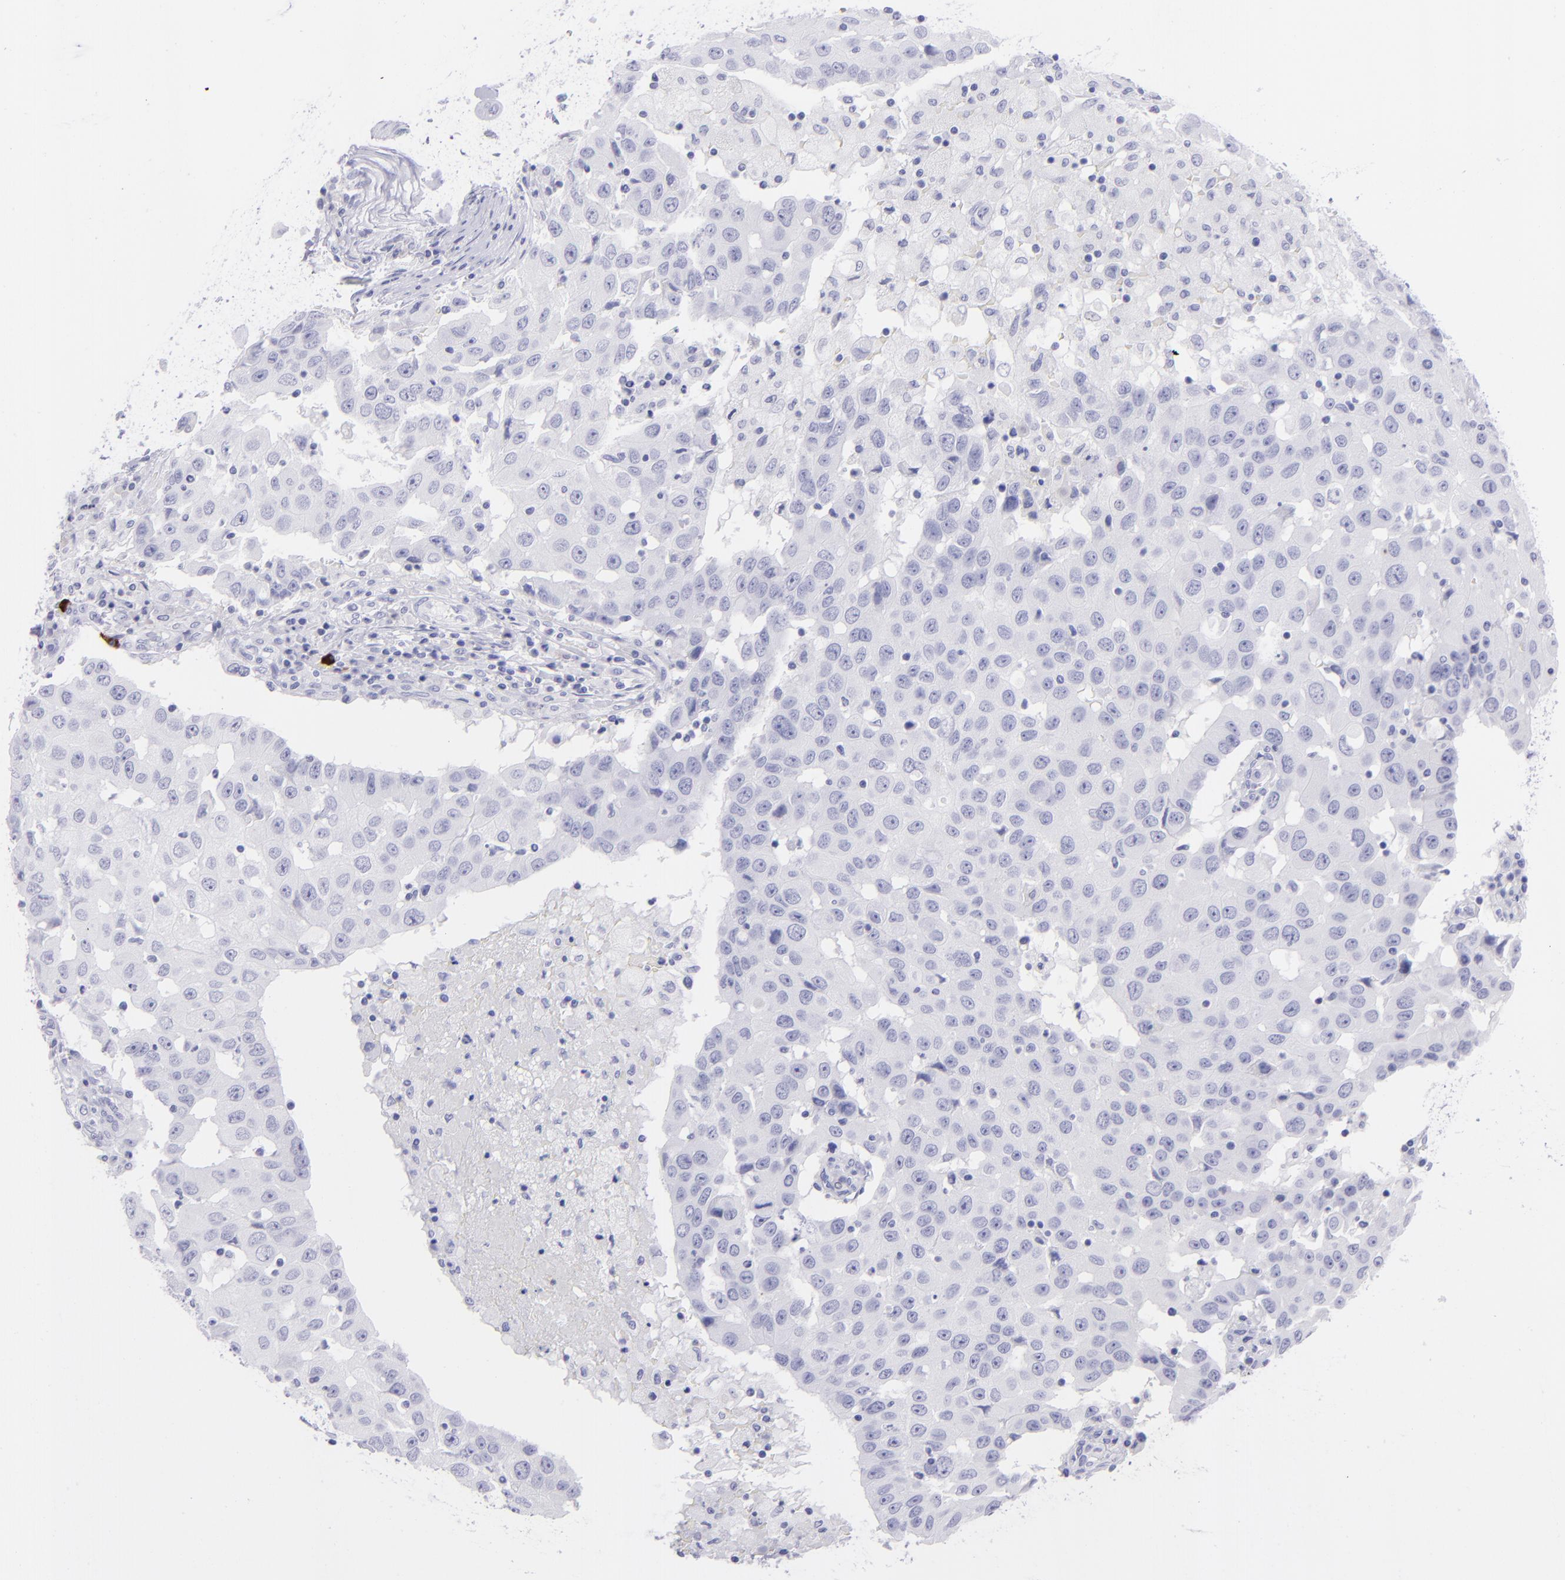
{"staining": {"intensity": "negative", "quantity": "none", "location": "none"}, "tissue": "breast cancer", "cell_type": "Tumor cells", "image_type": "cancer", "snomed": [{"axis": "morphology", "description": "Duct carcinoma"}, {"axis": "topography", "description": "Breast"}], "caption": "There is no significant staining in tumor cells of breast cancer.", "gene": "SLC1A2", "patient": {"sex": "female", "age": 27}}